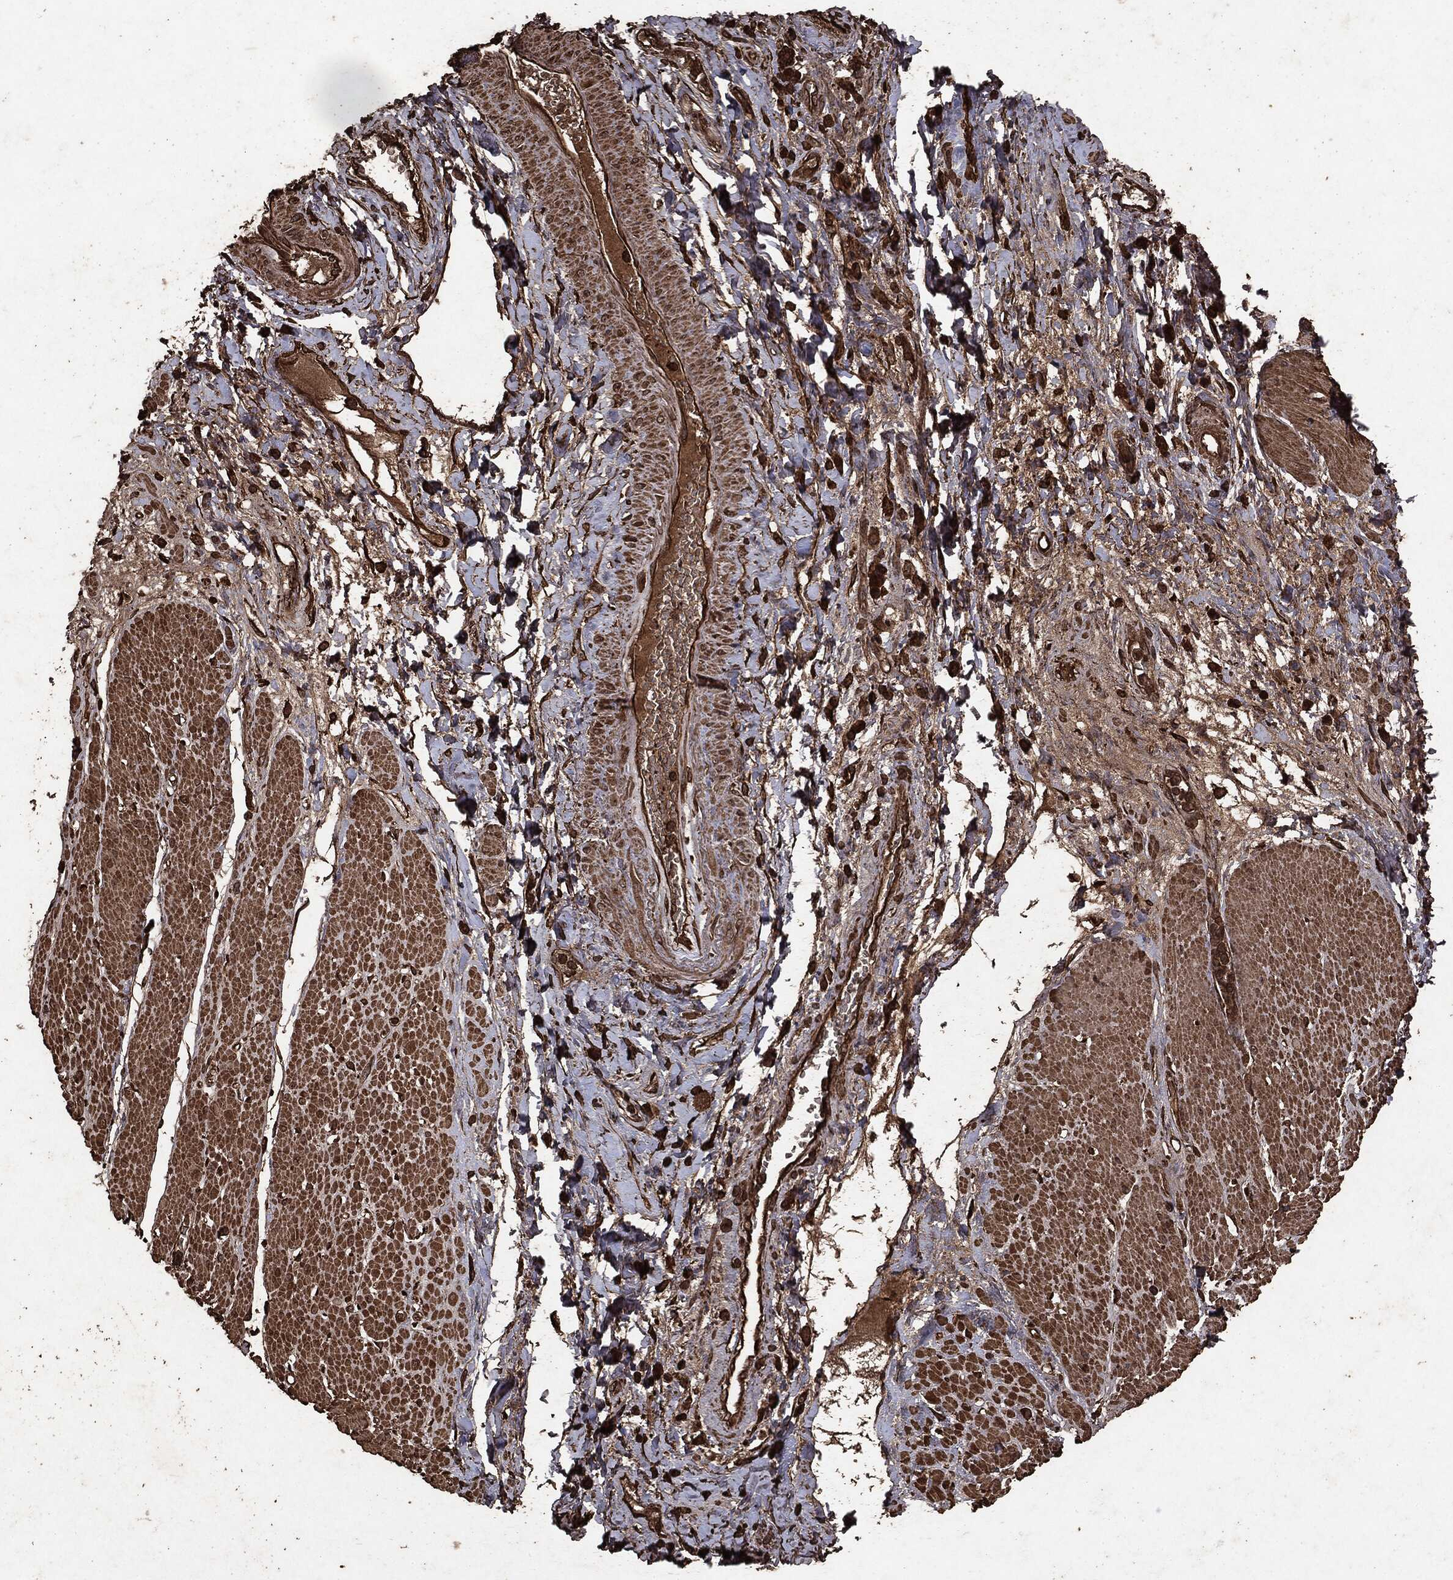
{"staining": {"intensity": "moderate", "quantity": ">75%", "location": "cytoplasmic/membranous"}, "tissue": "smooth muscle", "cell_type": "Smooth muscle cells", "image_type": "normal", "snomed": [{"axis": "morphology", "description": "Normal tissue, NOS"}, {"axis": "topography", "description": "Soft tissue"}, {"axis": "topography", "description": "Smooth muscle"}], "caption": "Protein staining by immunohistochemistry exhibits moderate cytoplasmic/membranous positivity in approximately >75% of smooth muscle cells in normal smooth muscle.", "gene": "ARAF", "patient": {"sex": "male", "age": 72}}